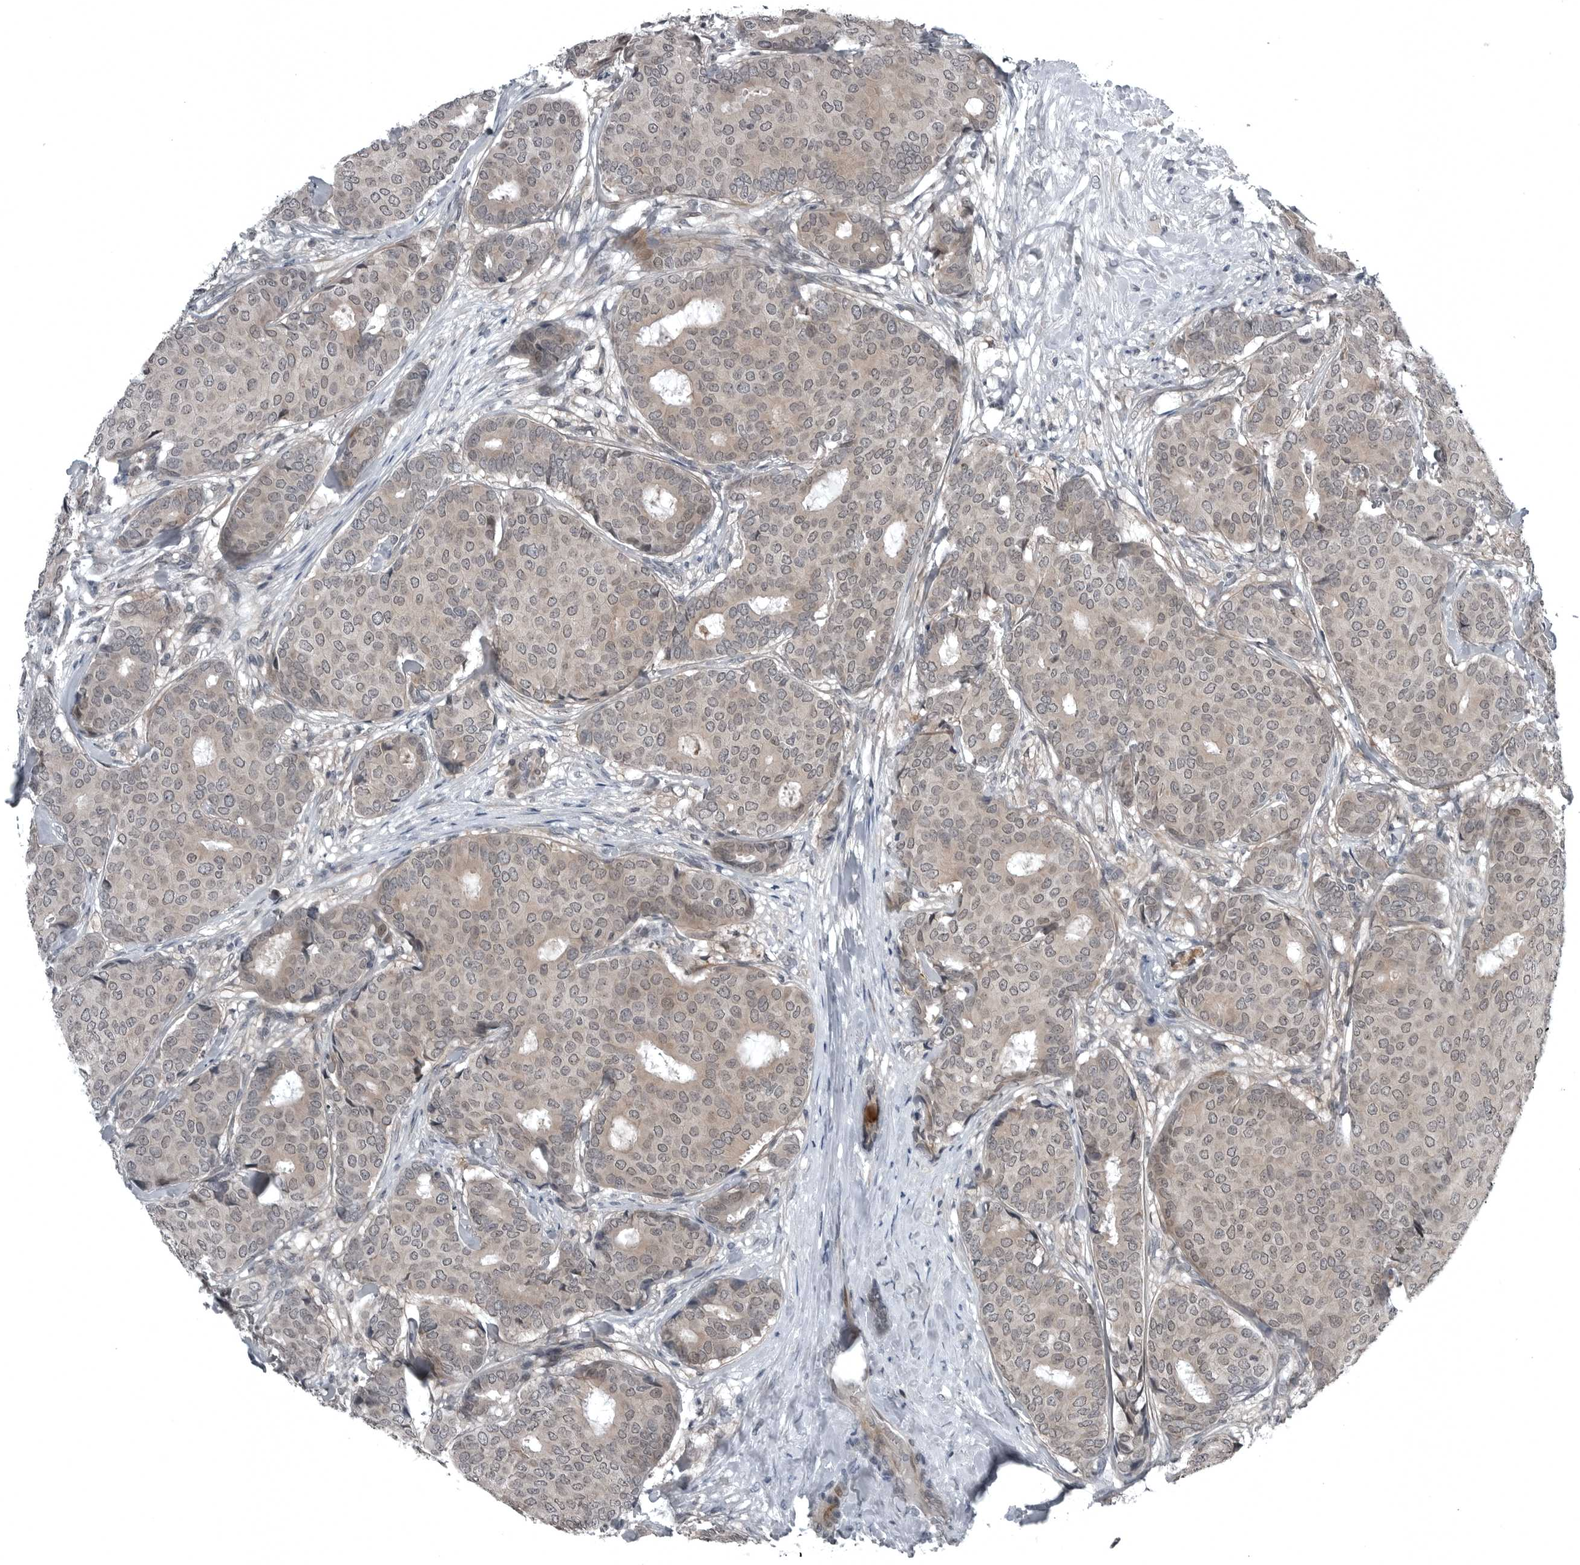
{"staining": {"intensity": "weak", "quantity": ">75%", "location": "cytoplasmic/membranous,nuclear"}, "tissue": "breast cancer", "cell_type": "Tumor cells", "image_type": "cancer", "snomed": [{"axis": "morphology", "description": "Duct carcinoma"}, {"axis": "topography", "description": "Breast"}], "caption": "About >75% of tumor cells in human breast cancer reveal weak cytoplasmic/membranous and nuclear protein staining as visualized by brown immunohistochemical staining.", "gene": "GAK", "patient": {"sex": "female", "age": 75}}